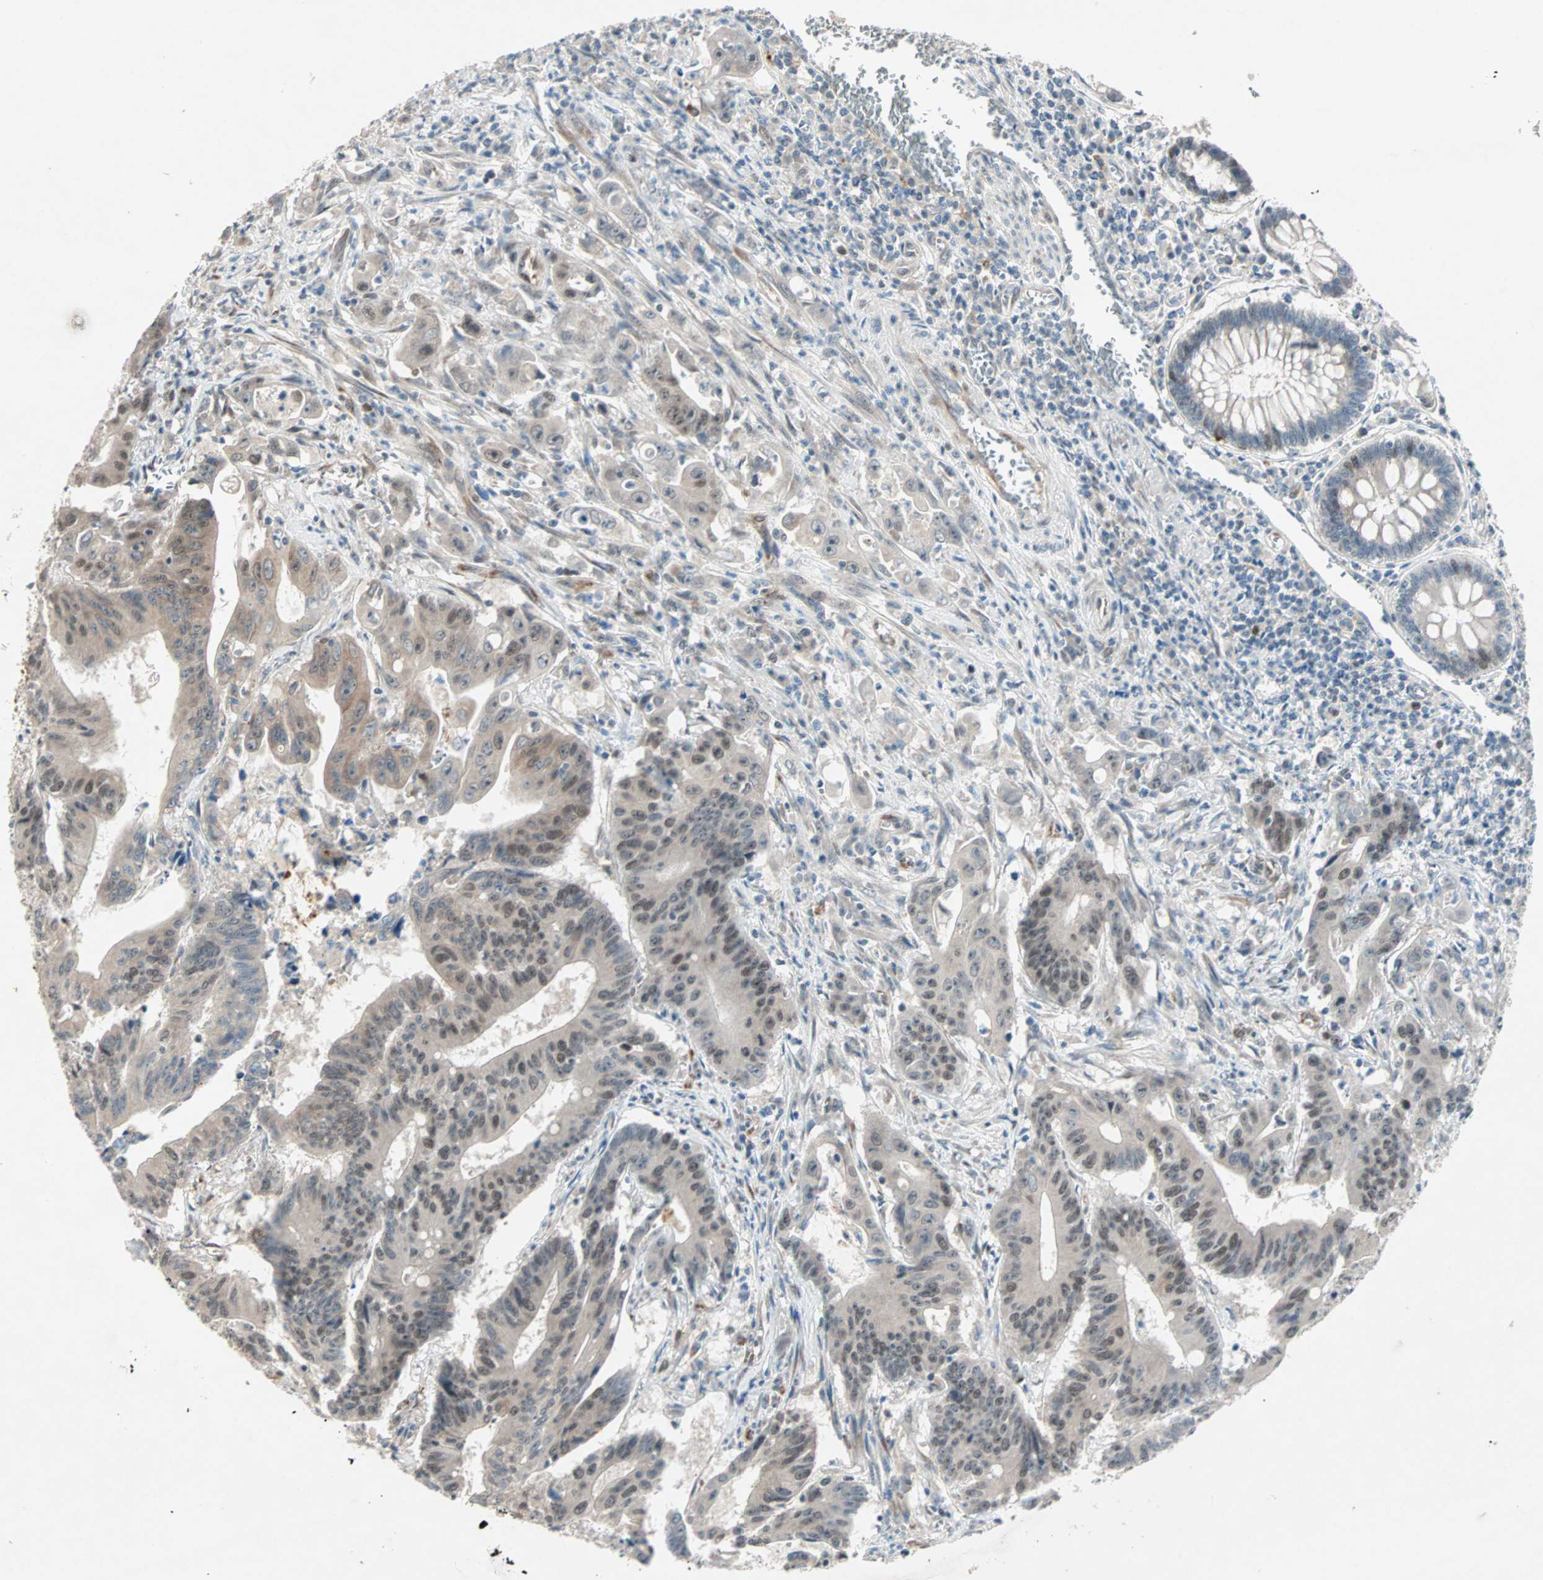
{"staining": {"intensity": "weak", "quantity": ">75%", "location": "cytoplasmic/membranous,nuclear"}, "tissue": "colorectal cancer", "cell_type": "Tumor cells", "image_type": "cancer", "snomed": [{"axis": "morphology", "description": "Adenocarcinoma, NOS"}, {"axis": "topography", "description": "Colon"}], "caption": "Immunohistochemistry micrograph of colorectal adenocarcinoma stained for a protein (brown), which exhibits low levels of weak cytoplasmic/membranous and nuclear staining in approximately >75% of tumor cells.", "gene": "ZNF37A", "patient": {"sex": "male", "age": 45}}